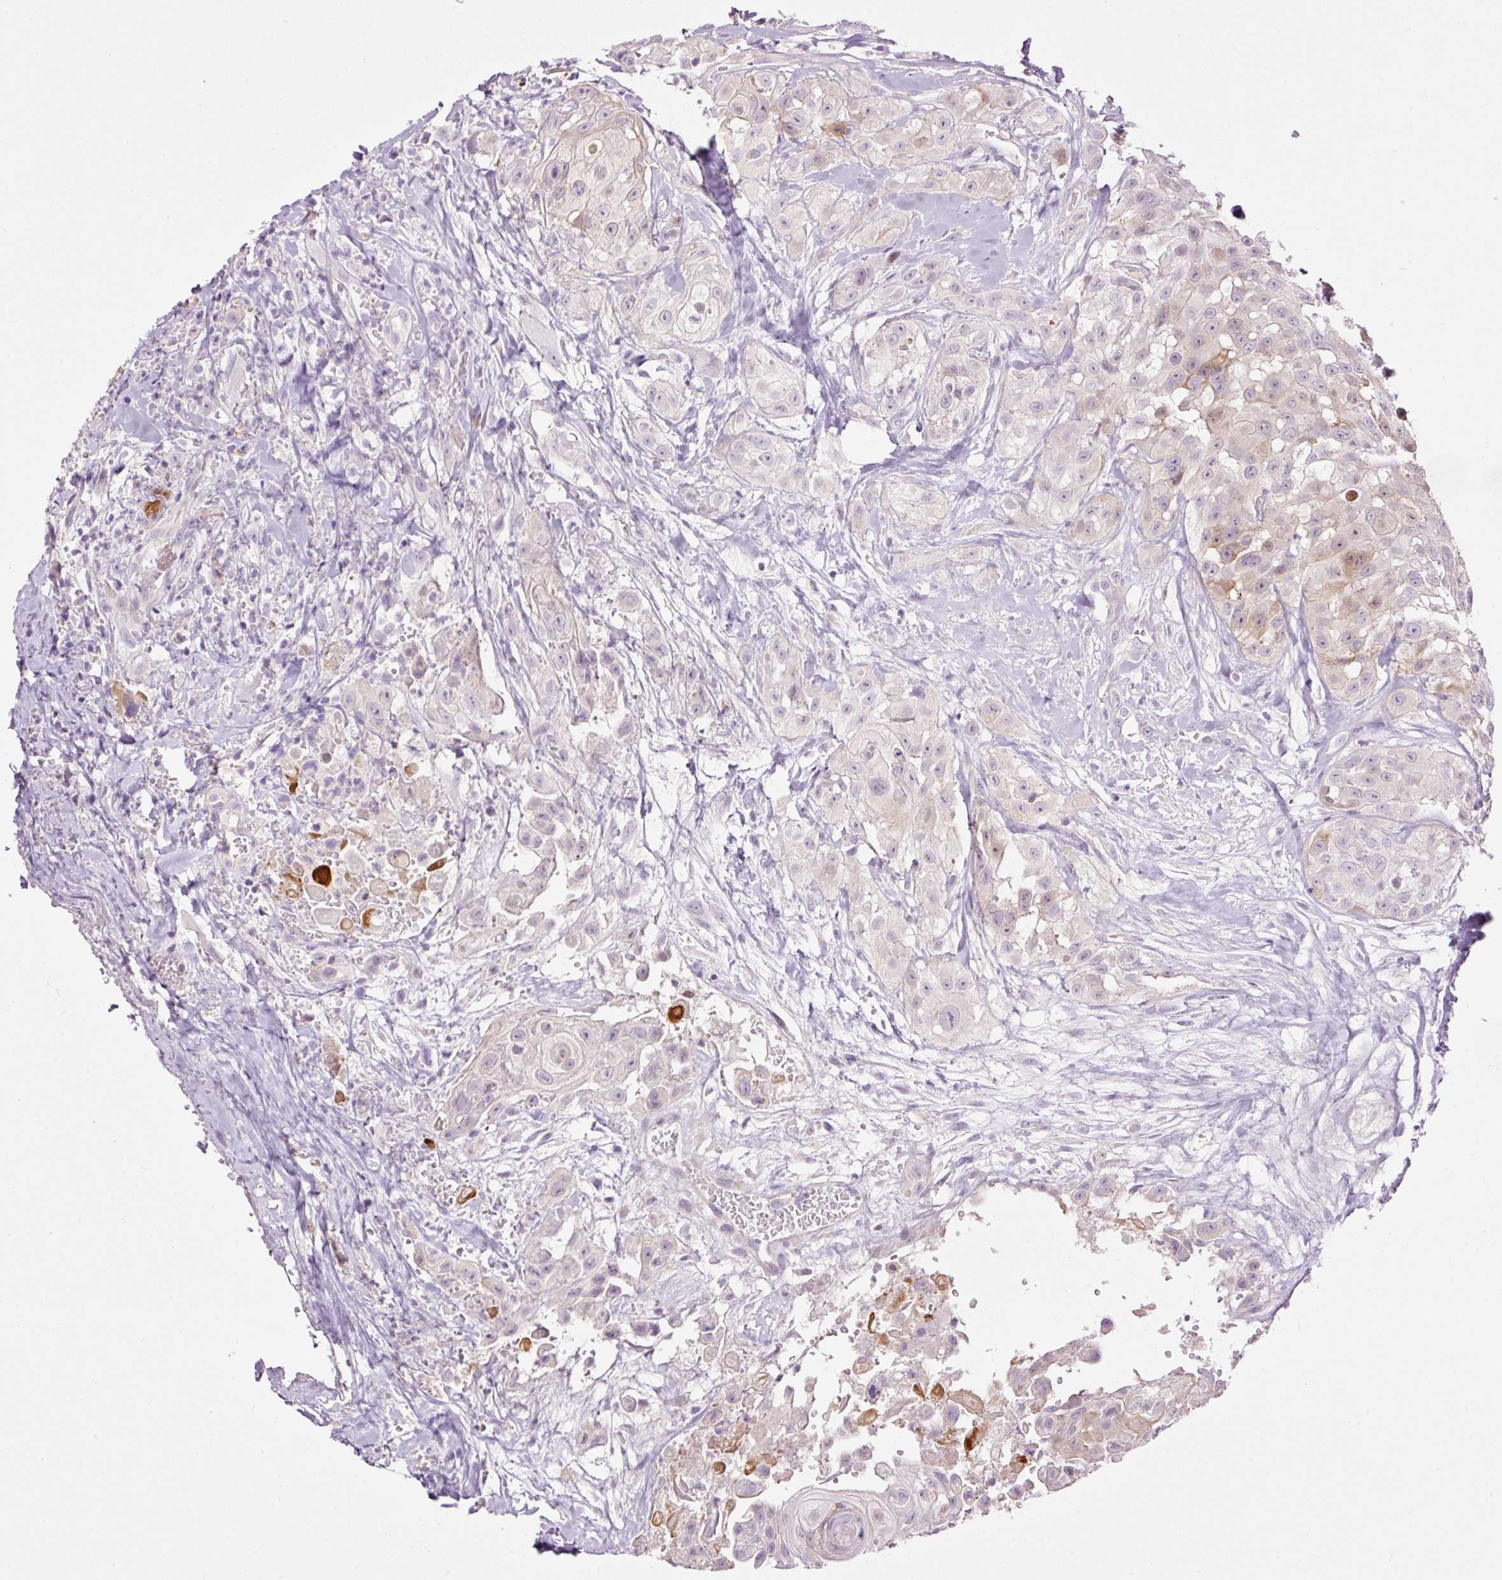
{"staining": {"intensity": "weak", "quantity": "<25%", "location": "cytoplasmic/membranous"}, "tissue": "head and neck cancer", "cell_type": "Tumor cells", "image_type": "cancer", "snomed": [{"axis": "morphology", "description": "Squamous cell carcinoma, NOS"}, {"axis": "topography", "description": "Head-Neck"}], "caption": "DAB (3,3'-diaminobenzidine) immunohistochemical staining of squamous cell carcinoma (head and neck) shows no significant positivity in tumor cells.", "gene": "FCRL4", "patient": {"sex": "male", "age": 83}}